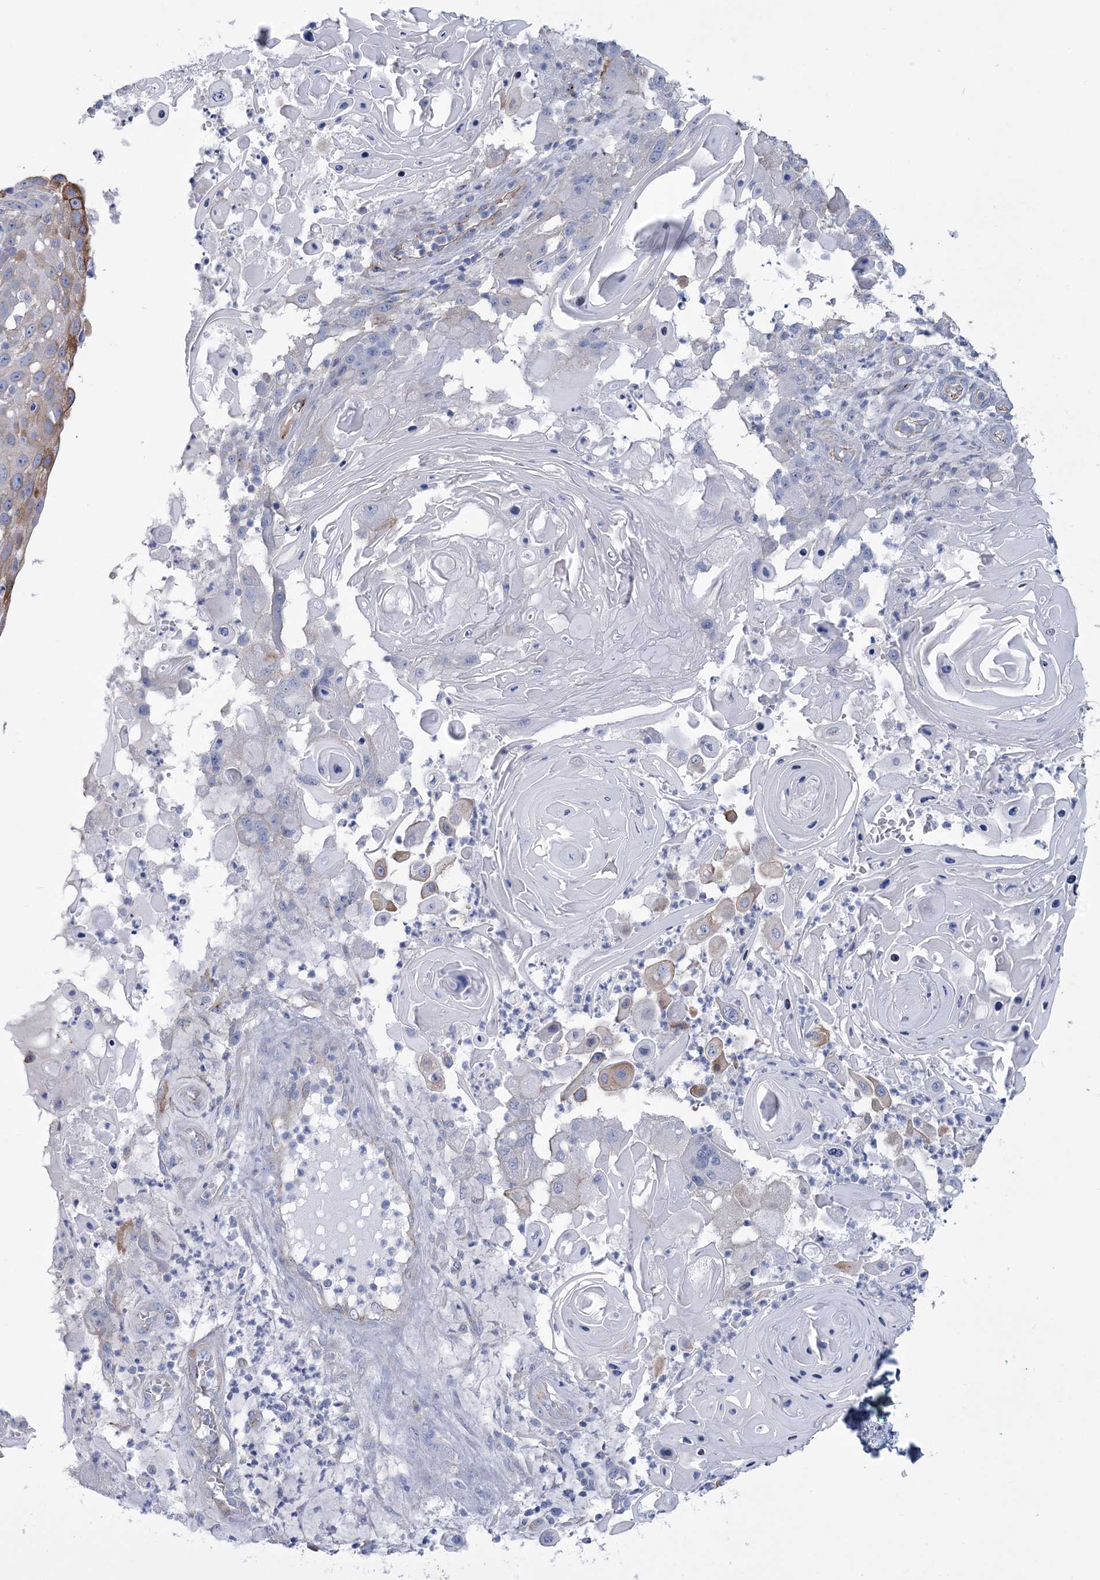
{"staining": {"intensity": "weak", "quantity": "<25%", "location": "cytoplasmic/membranous"}, "tissue": "skin cancer", "cell_type": "Tumor cells", "image_type": "cancer", "snomed": [{"axis": "morphology", "description": "Squamous cell carcinoma, NOS"}, {"axis": "topography", "description": "Skin"}], "caption": "Immunohistochemistry image of human skin cancer (squamous cell carcinoma) stained for a protein (brown), which demonstrates no expression in tumor cells.", "gene": "RAB11FIP5", "patient": {"sex": "female", "age": 44}}